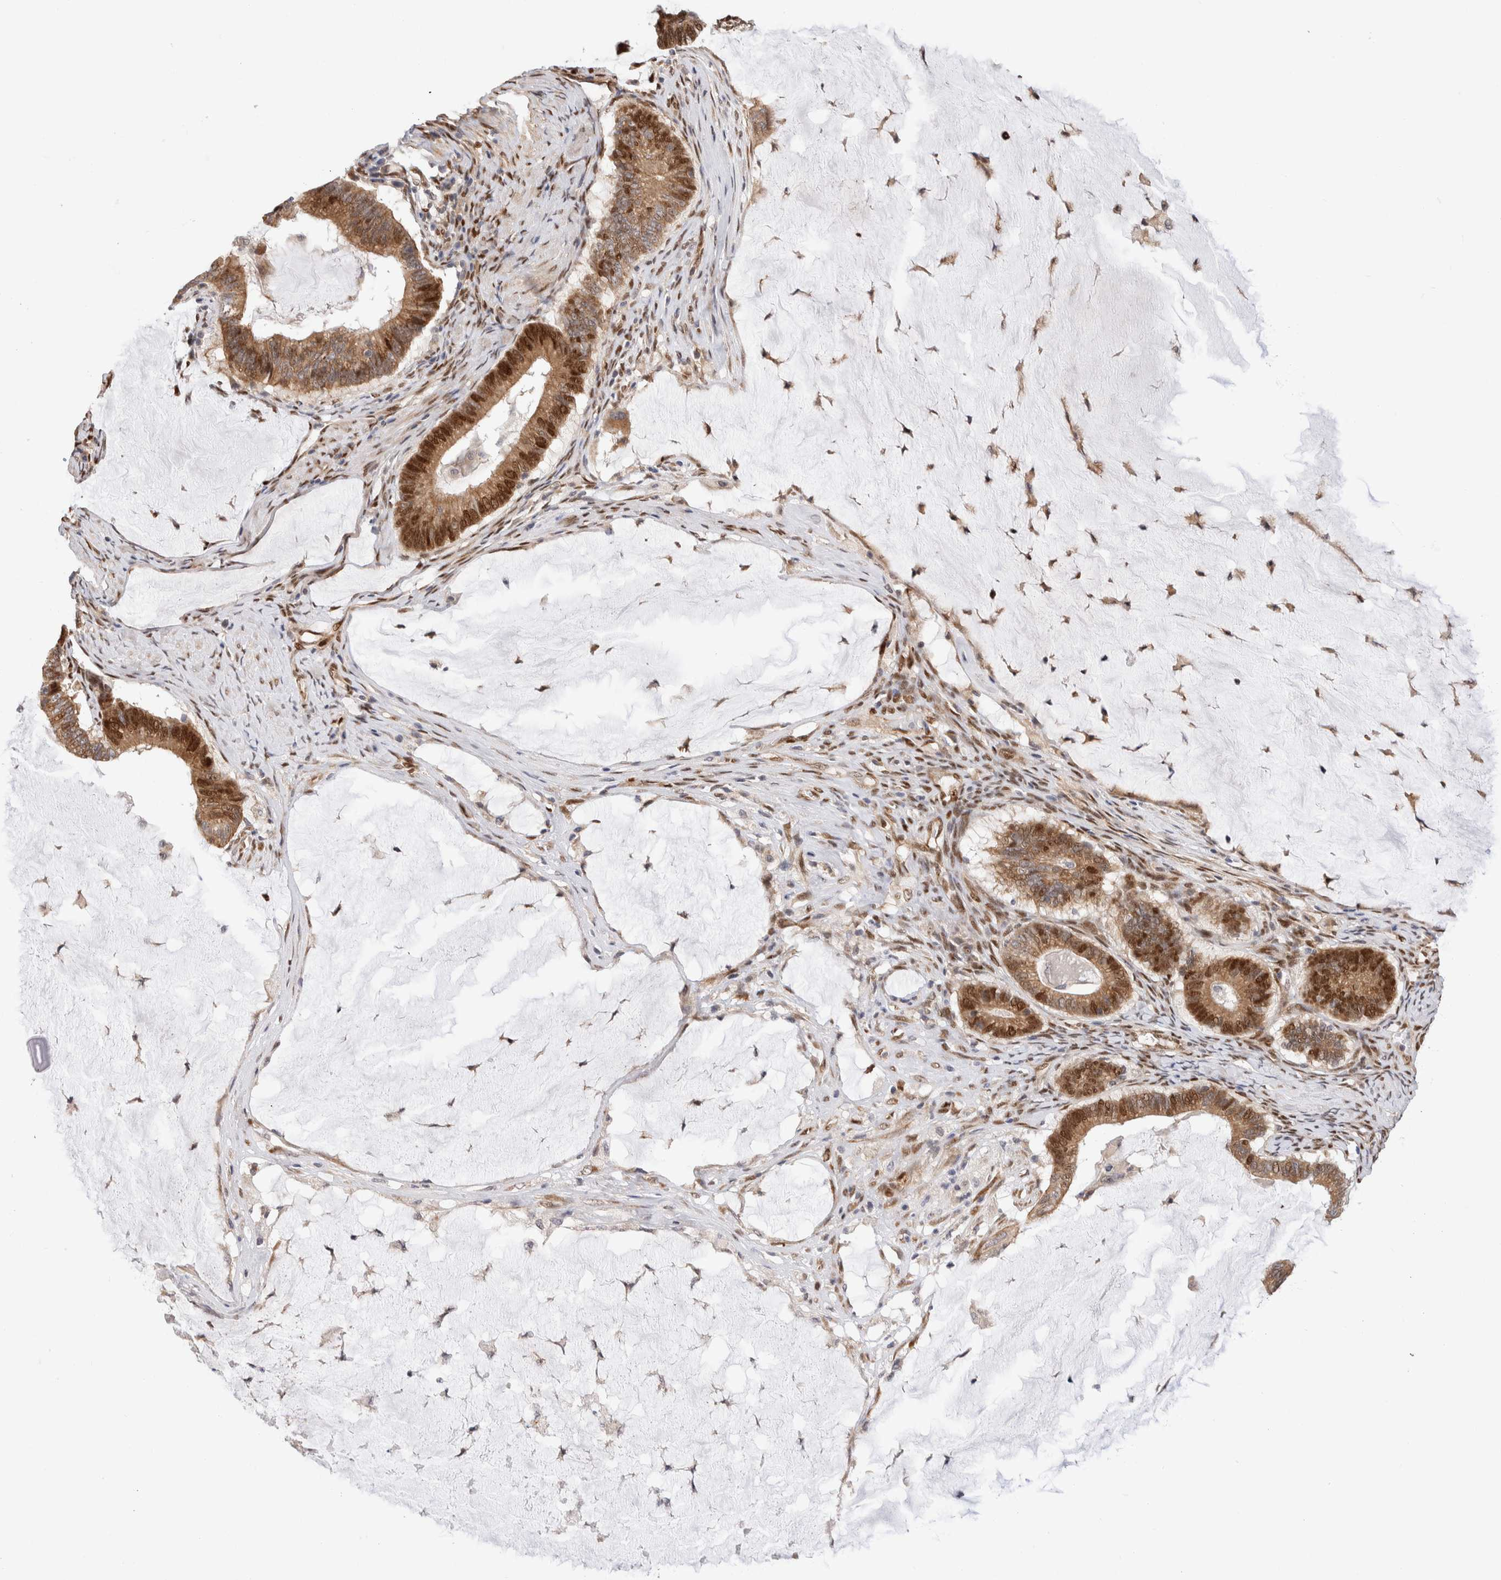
{"staining": {"intensity": "moderate", "quantity": ">75%", "location": "cytoplasmic/membranous,nuclear"}, "tissue": "ovarian cancer", "cell_type": "Tumor cells", "image_type": "cancer", "snomed": [{"axis": "morphology", "description": "Cystadenocarcinoma, mucinous, NOS"}, {"axis": "topography", "description": "Ovary"}], "caption": "The micrograph exhibits a brown stain indicating the presence of a protein in the cytoplasmic/membranous and nuclear of tumor cells in ovarian mucinous cystadenocarcinoma. (brown staining indicates protein expression, while blue staining denotes nuclei).", "gene": "NSMAF", "patient": {"sex": "female", "age": 61}}